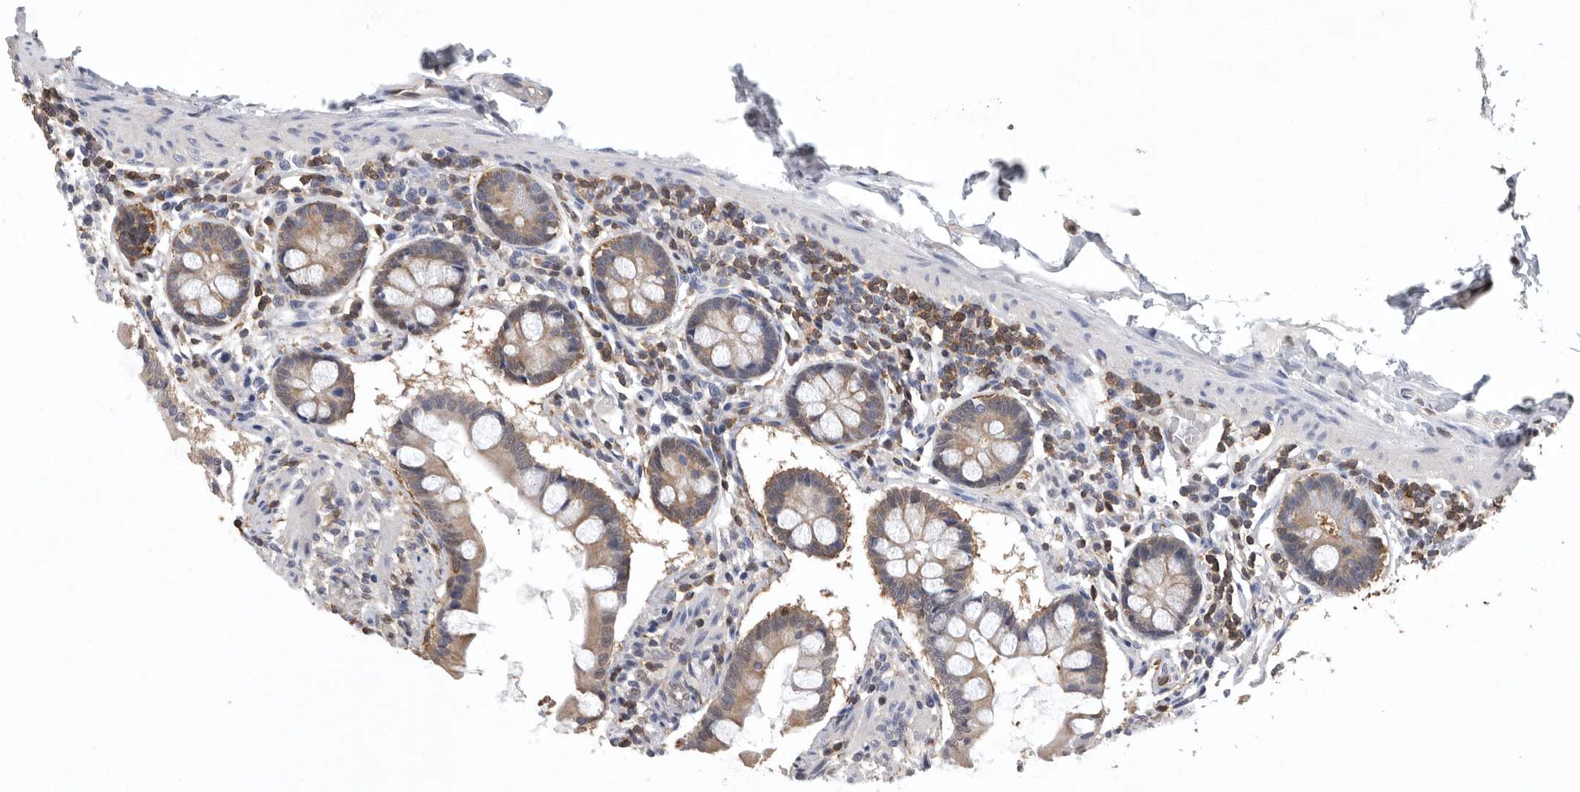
{"staining": {"intensity": "moderate", "quantity": "25%-75%", "location": "nuclear"}, "tissue": "small intestine", "cell_type": "Glandular cells", "image_type": "normal", "snomed": [{"axis": "morphology", "description": "Normal tissue, NOS"}, {"axis": "topography", "description": "Small intestine"}], "caption": "Small intestine stained with a brown dye demonstrates moderate nuclear positive expression in about 25%-75% of glandular cells.", "gene": "PDCD4", "patient": {"sex": "male", "age": 41}}